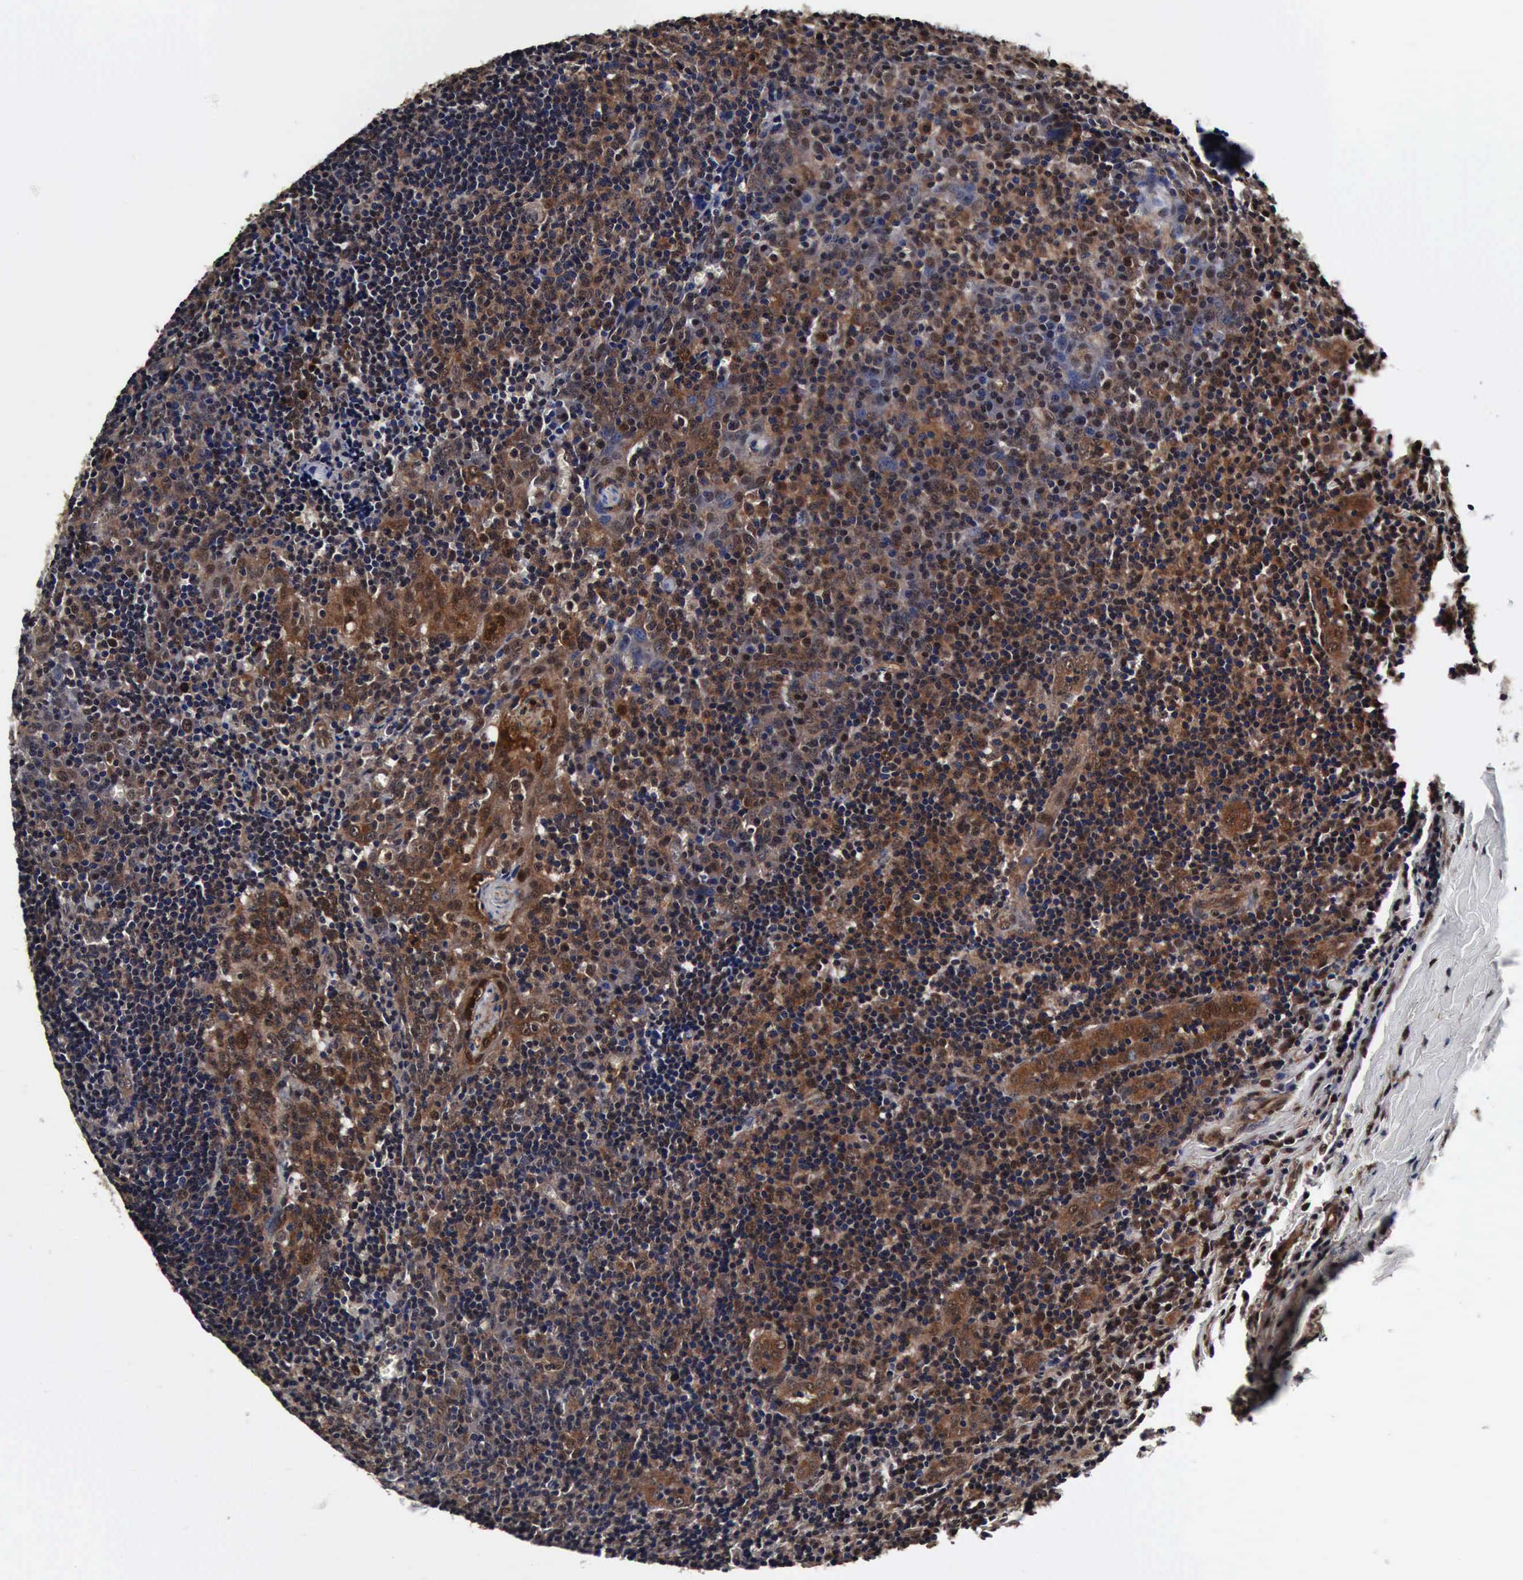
{"staining": {"intensity": "weak", "quantity": "25%-75%", "location": "cytoplasmic/membranous,nuclear"}, "tissue": "tonsil", "cell_type": "Germinal center cells", "image_type": "normal", "snomed": [{"axis": "morphology", "description": "Normal tissue, NOS"}, {"axis": "topography", "description": "Tonsil"}], "caption": "Germinal center cells demonstrate low levels of weak cytoplasmic/membranous,nuclear staining in approximately 25%-75% of cells in normal human tonsil.", "gene": "UBC", "patient": {"sex": "male", "age": 20}}